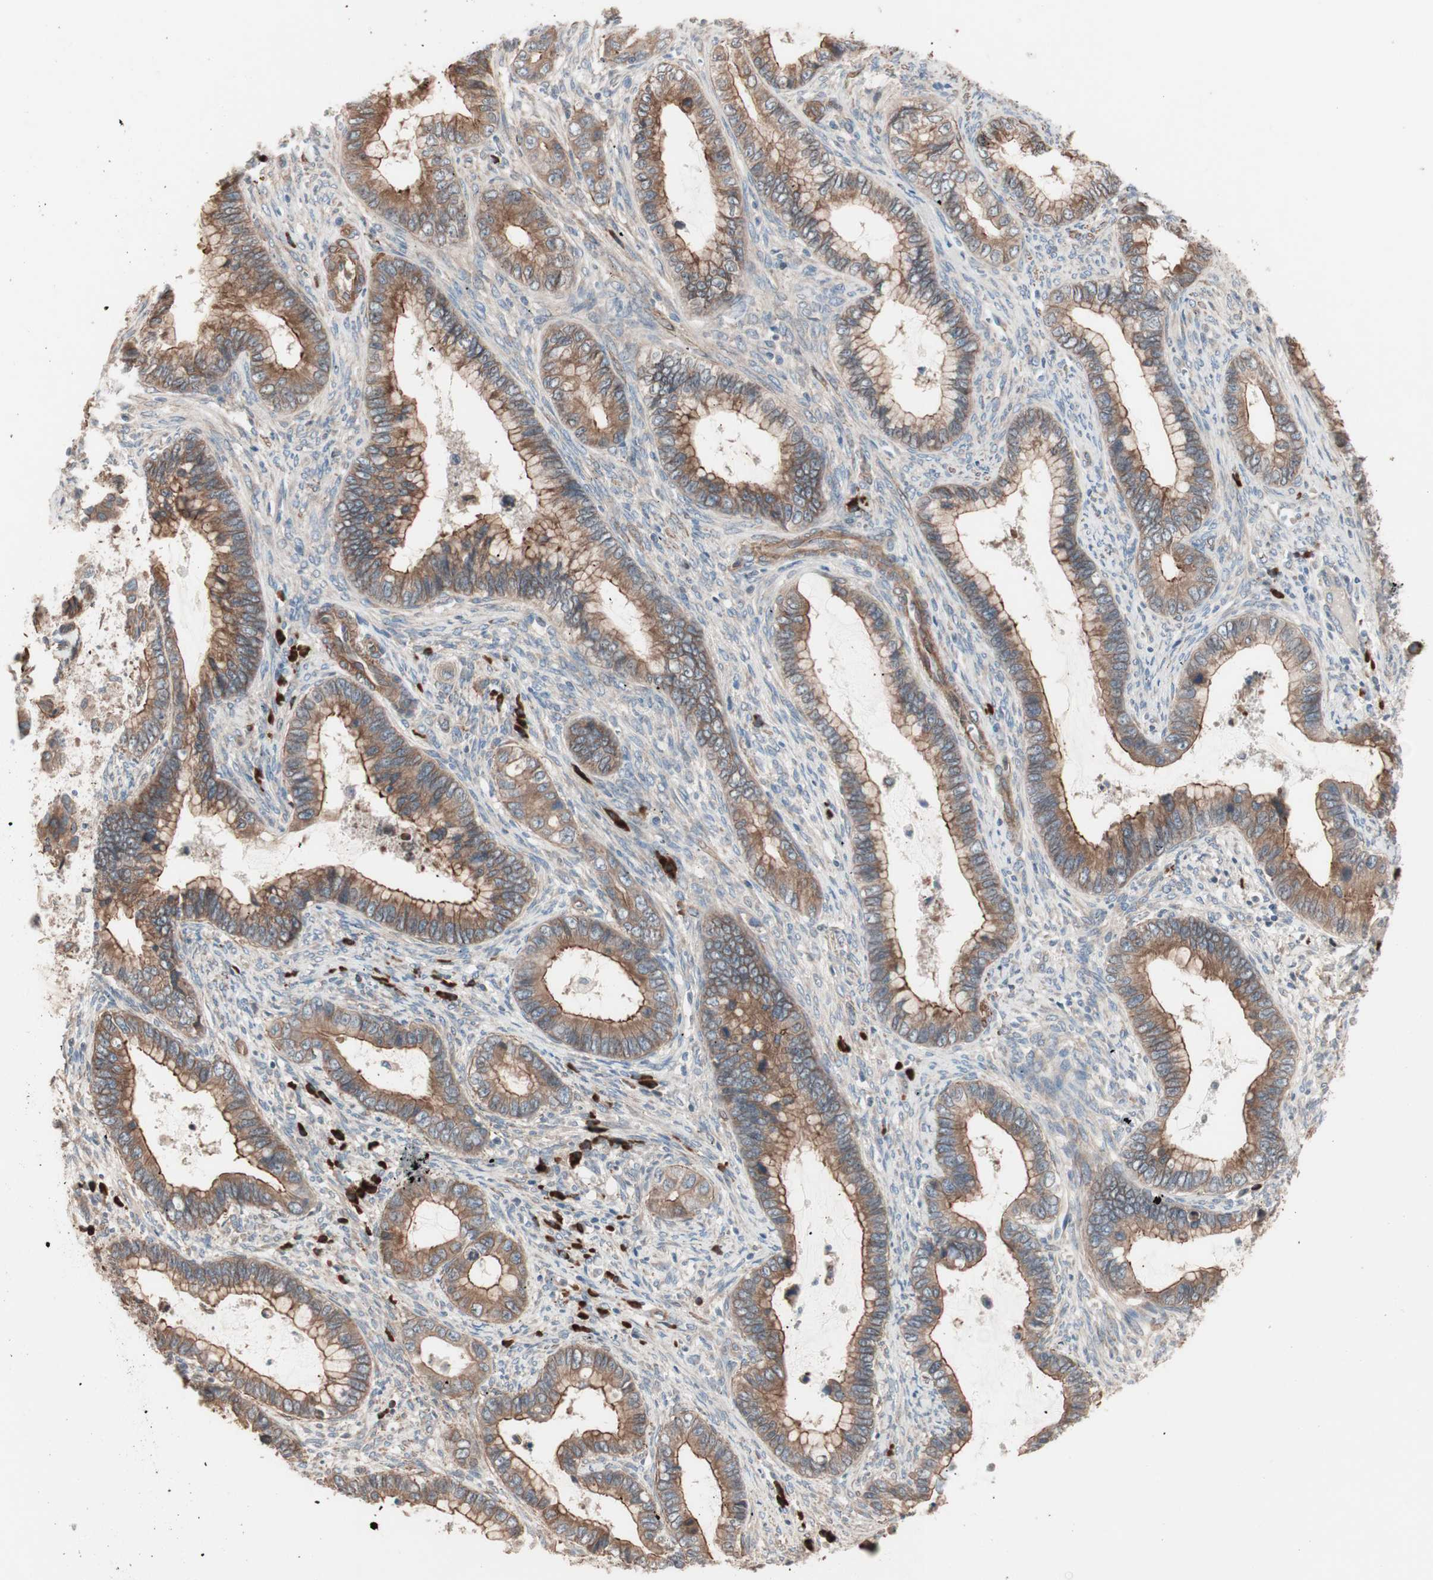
{"staining": {"intensity": "moderate", "quantity": ">75%", "location": "cytoplasmic/membranous"}, "tissue": "cervical cancer", "cell_type": "Tumor cells", "image_type": "cancer", "snomed": [{"axis": "morphology", "description": "Adenocarcinoma, NOS"}, {"axis": "topography", "description": "Cervix"}], "caption": "Moderate cytoplasmic/membranous staining for a protein is appreciated in about >75% of tumor cells of adenocarcinoma (cervical) using immunohistochemistry.", "gene": "ALG5", "patient": {"sex": "female", "age": 44}}